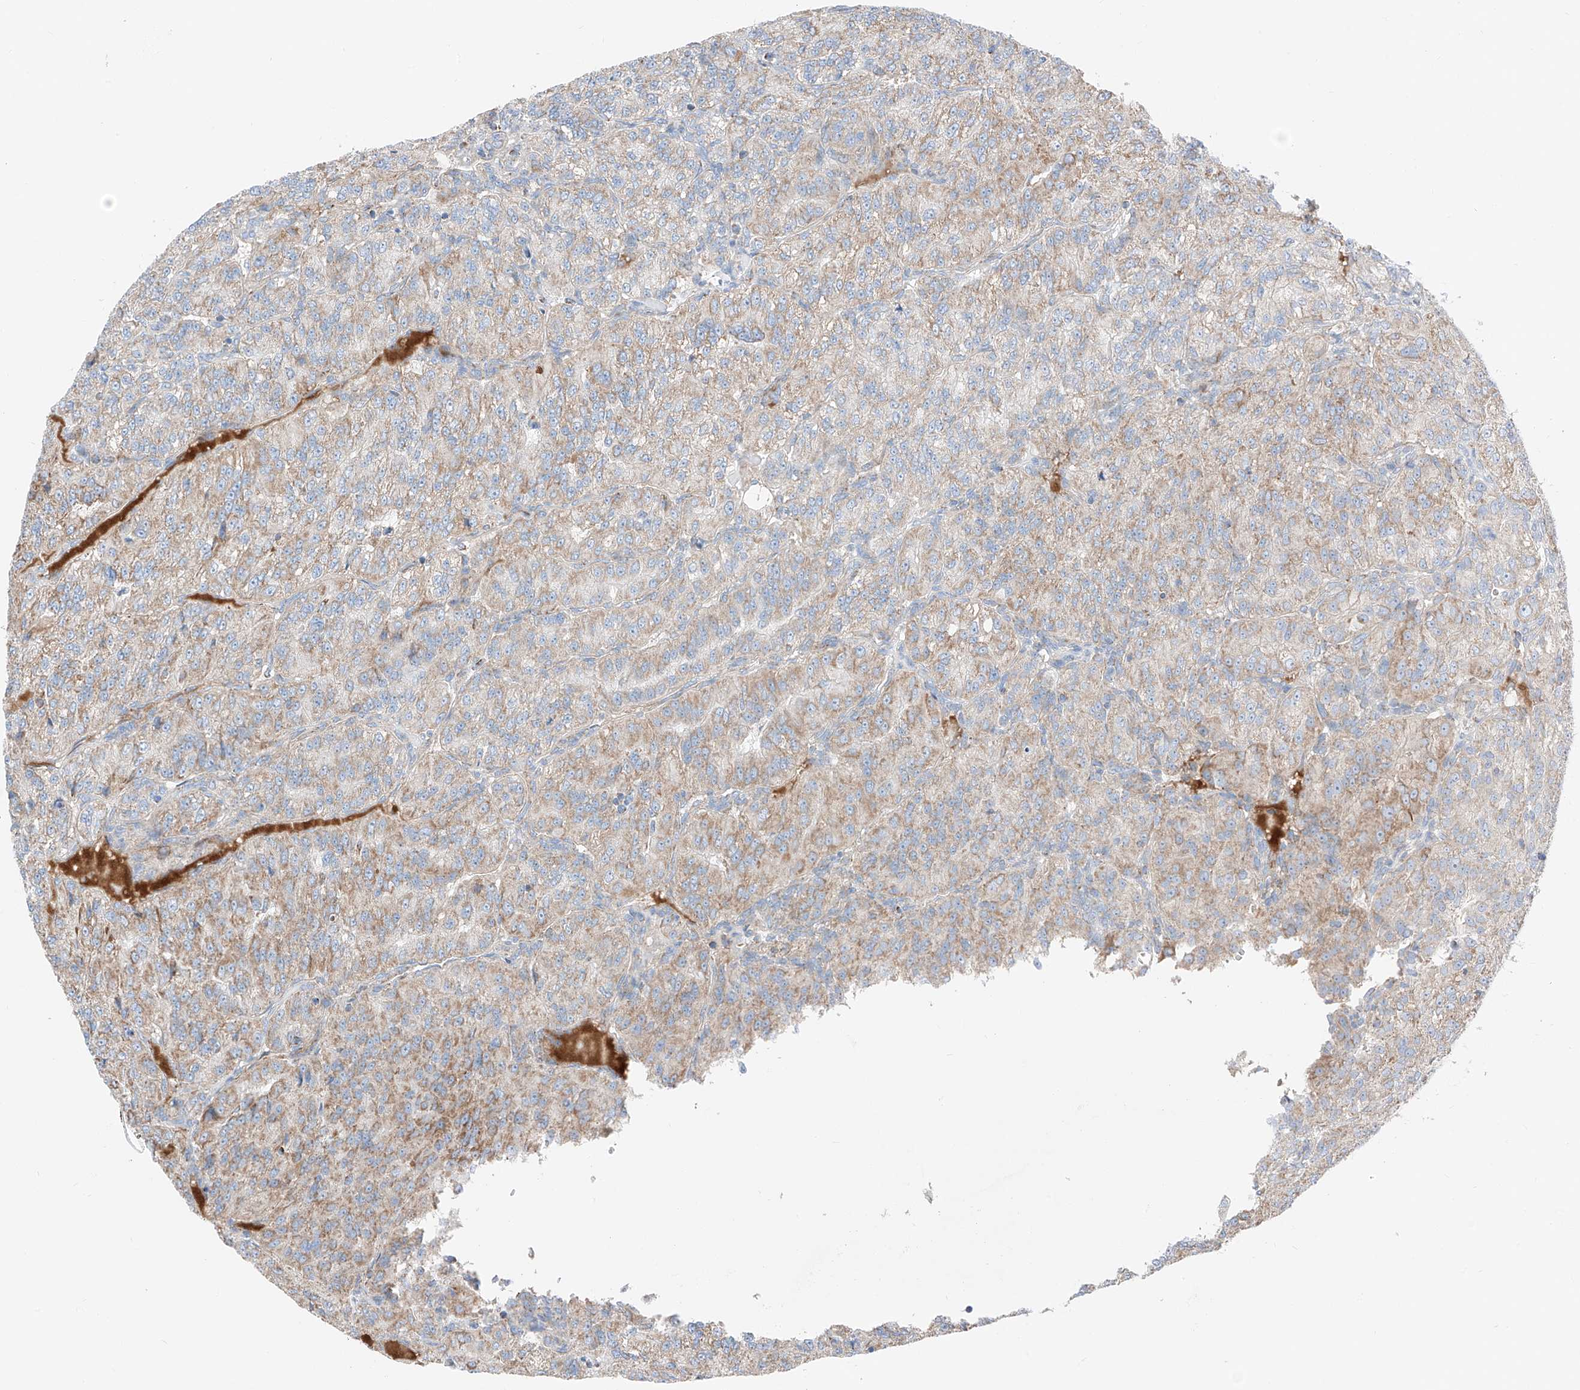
{"staining": {"intensity": "moderate", "quantity": ">75%", "location": "cytoplasmic/membranous"}, "tissue": "renal cancer", "cell_type": "Tumor cells", "image_type": "cancer", "snomed": [{"axis": "morphology", "description": "Adenocarcinoma, NOS"}, {"axis": "topography", "description": "Kidney"}], "caption": "A histopathology image of human renal cancer (adenocarcinoma) stained for a protein demonstrates moderate cytoplasmic/membranous brown staining in tumor cells. (IHC, brightfield microscopy, high magnification).", "gene": "MRAP", "patient": {"sex": "female", "age": 63}}